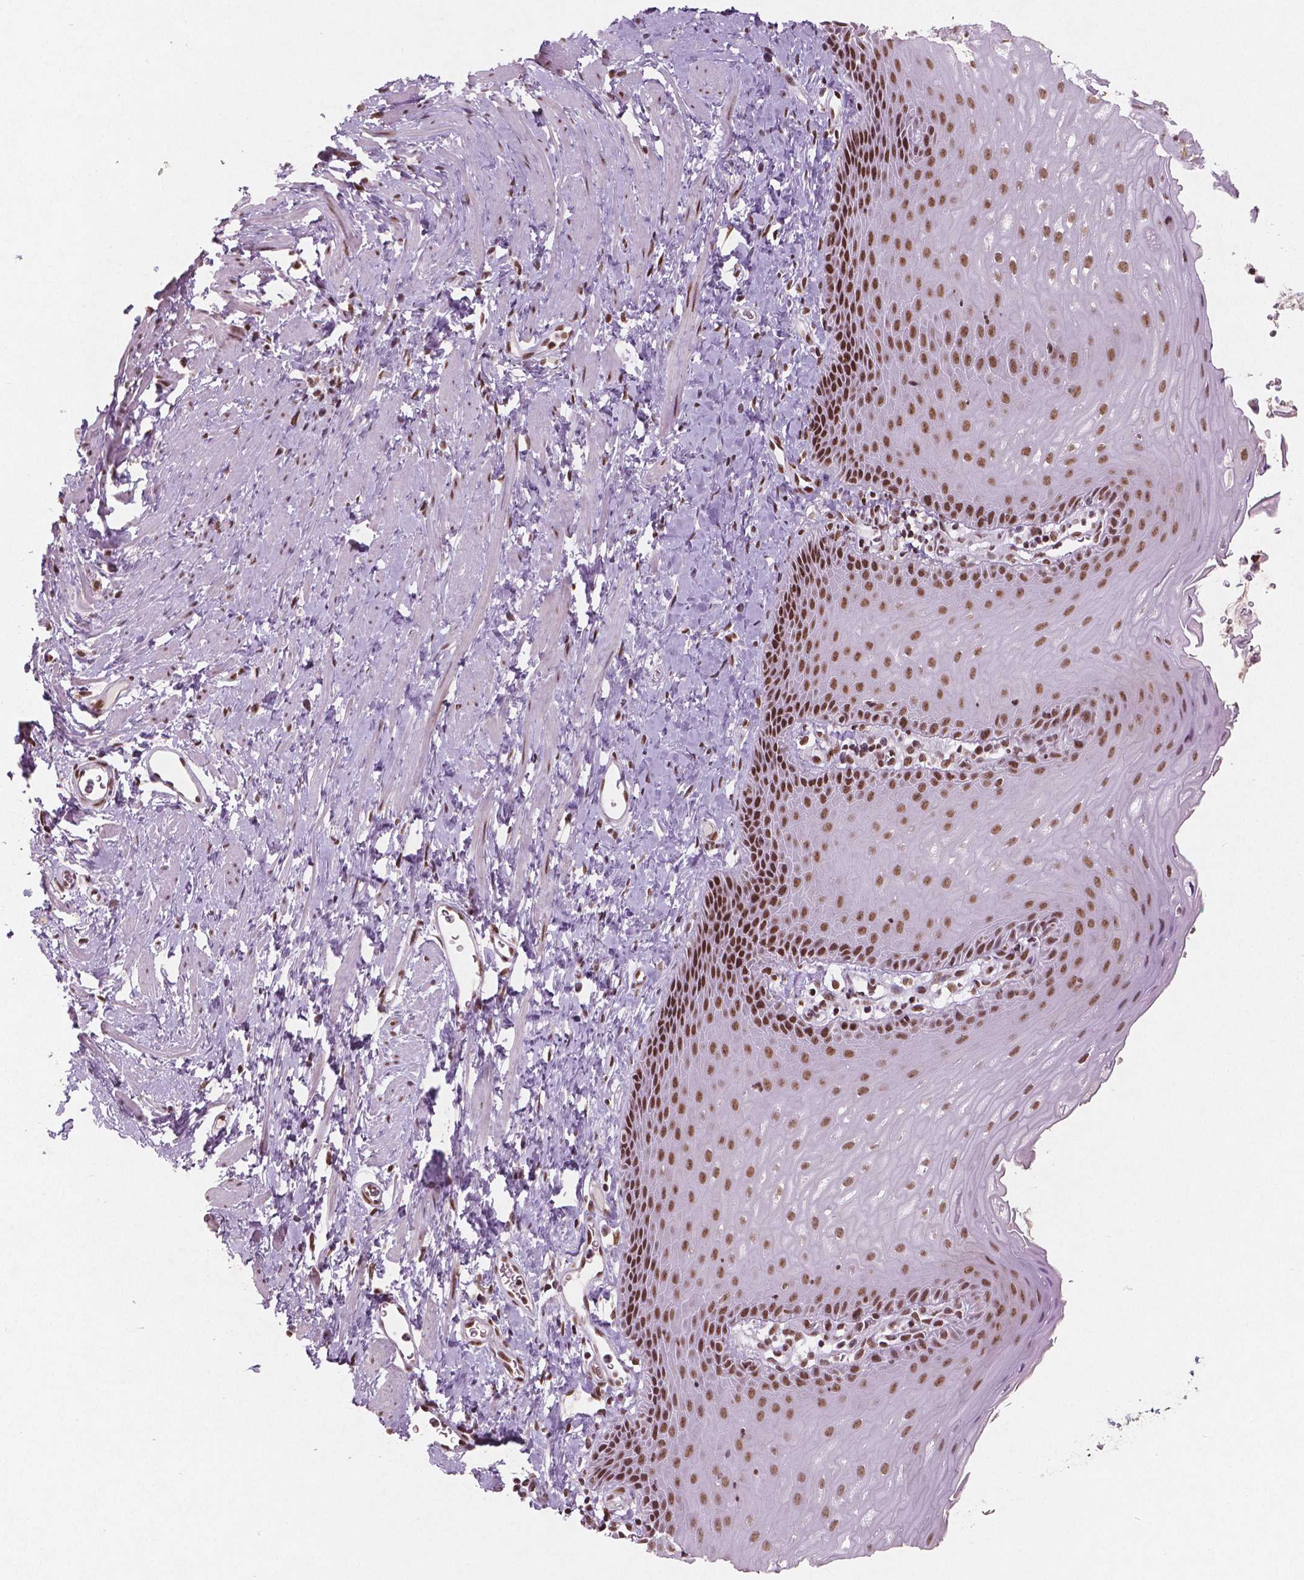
{"staining": {"intensity": "moderate", "quantity": ">75%", "location": "nuclear"}, "tissue": "esophagus", "cell_type": "Squamous epithelial cells", "image_type": "normal", "snomed": [{"axis": "morphology", "description": "Normal tissue, NOS"}, {"axis": "topography", "description": "Esophagus"}], "caption": "Immunohistochemistry (IHC) staining of benign esophagus, which displays medium levels of moderate nuclear expression in approximately >75% of squamous epithelial cells indicating moderate nuclear protein positivity. The staining was performed using DAB (brown) for protein detection and nuclei were counterstained in hematoxylin (blue).", "gene": "BRD4", "patient": {"sex": "male", "age": 64}}